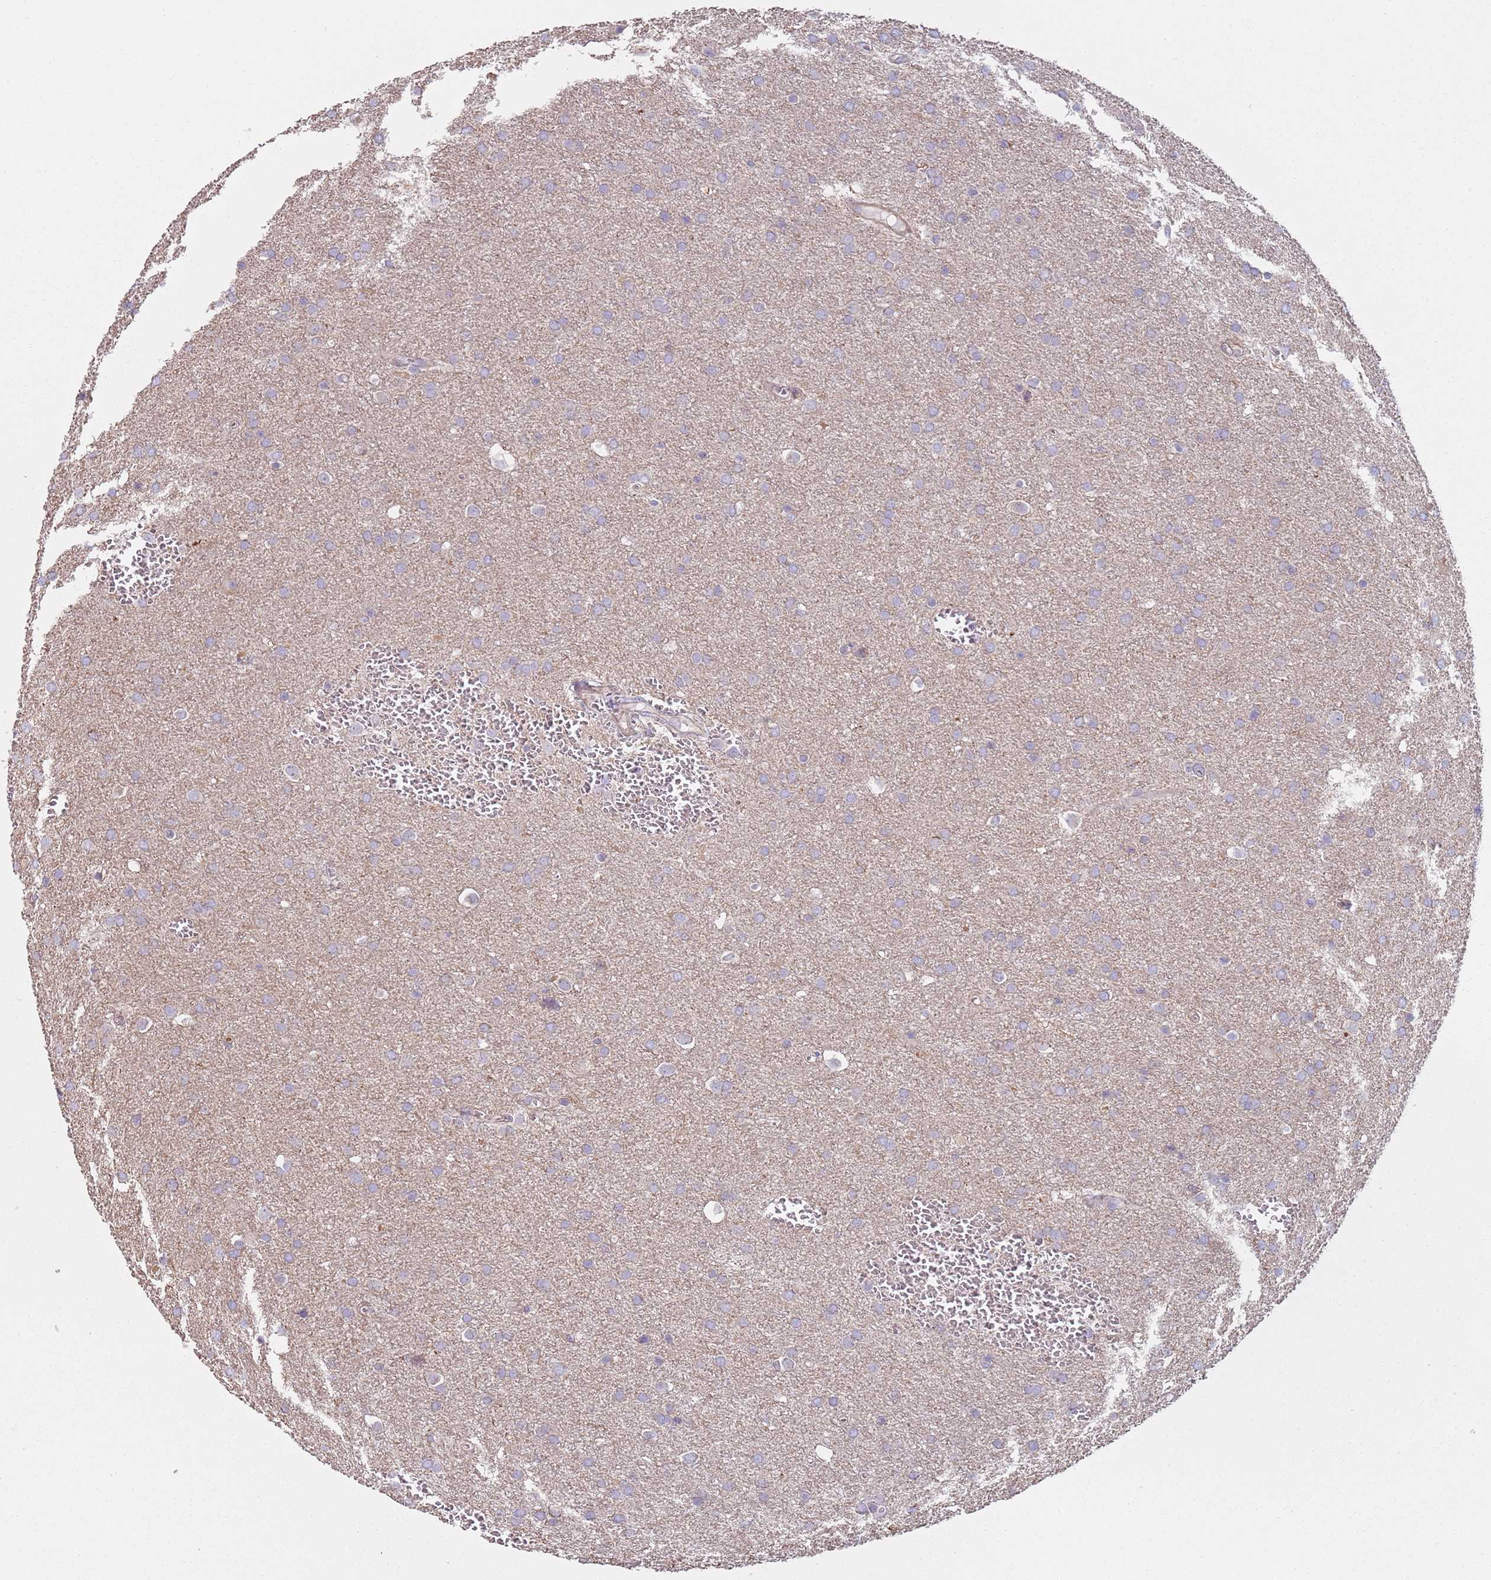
{"staining": {"intensity": "negative", "quantity": "none", "location": "none"}, "tissue": "glioma", "cell_type": "Tumor cells", "image_type": "cancer", "snomed": [{"axis": "morphology", "description": "Glioma, malignant, Low grade"}, {"axis": "topography", "description": "Brain"}], "caption": "Glioma was stained to show a protein in brown. There is no significant staining in tumor cells.", "gene": "GAS8", "patient": {"sex": "female", "age": 32}}